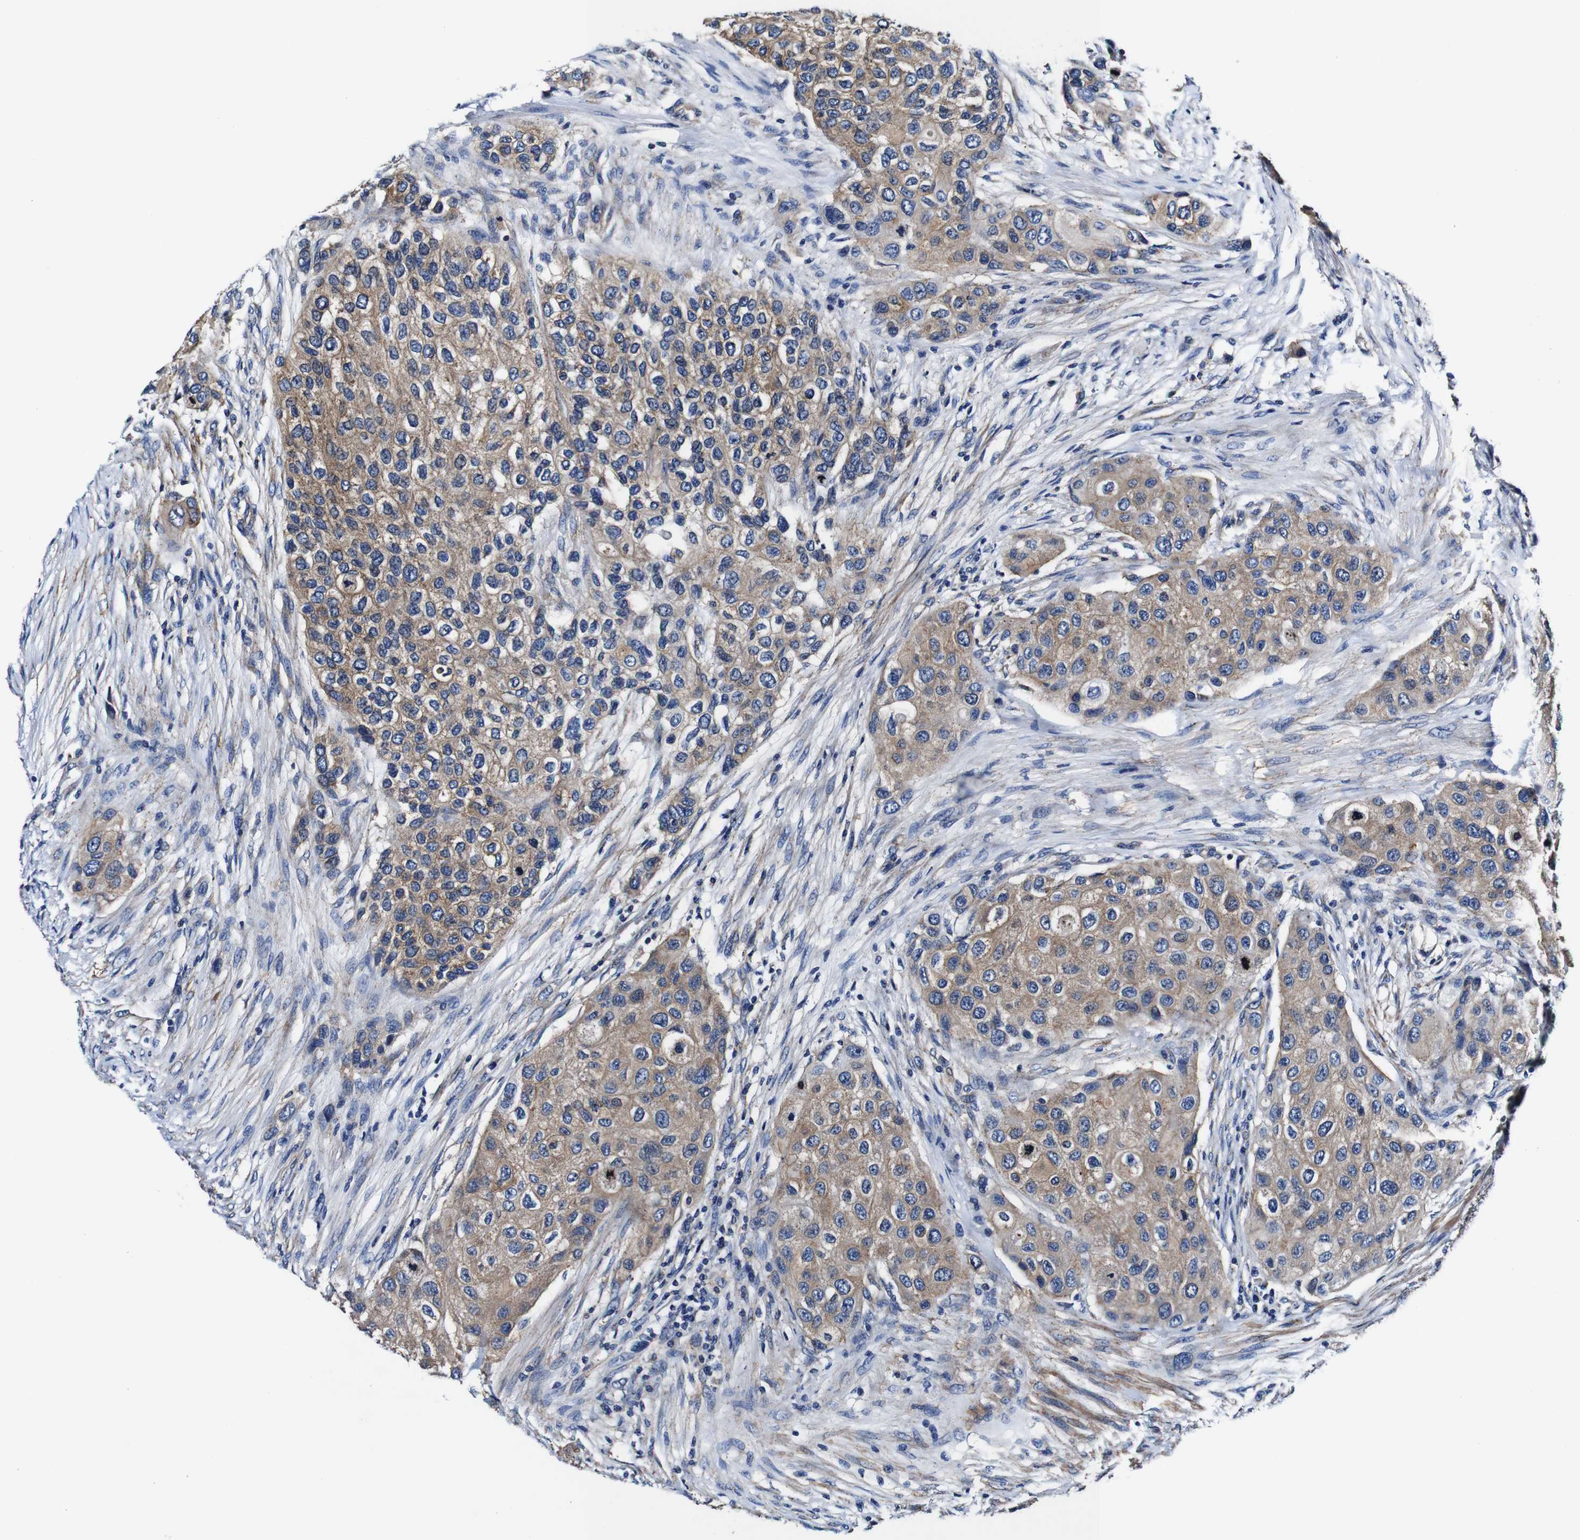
{"staining": {"intensity": "weak", "quantity": ">75%", "location": "cytoplasmic/membranous"}, "tissue": "urothelial cancer", "cell_type": "Tumor cells", "image_type": "cancer", "snomed": [{"axis": "morphology", "description": "Urothelial carcinoma, High grade"}, {"axis": "topography", "description": "Urinary bladder"}], "caption": "Protein staining by immunohistochemistry displays weak cytoplasmic/membranous staining in approximately >75% of tumor cells in high-grade urothelial carcinoma.", "gene": "PDCD6IP", "patient": {"sex": "female", "age": 56}}